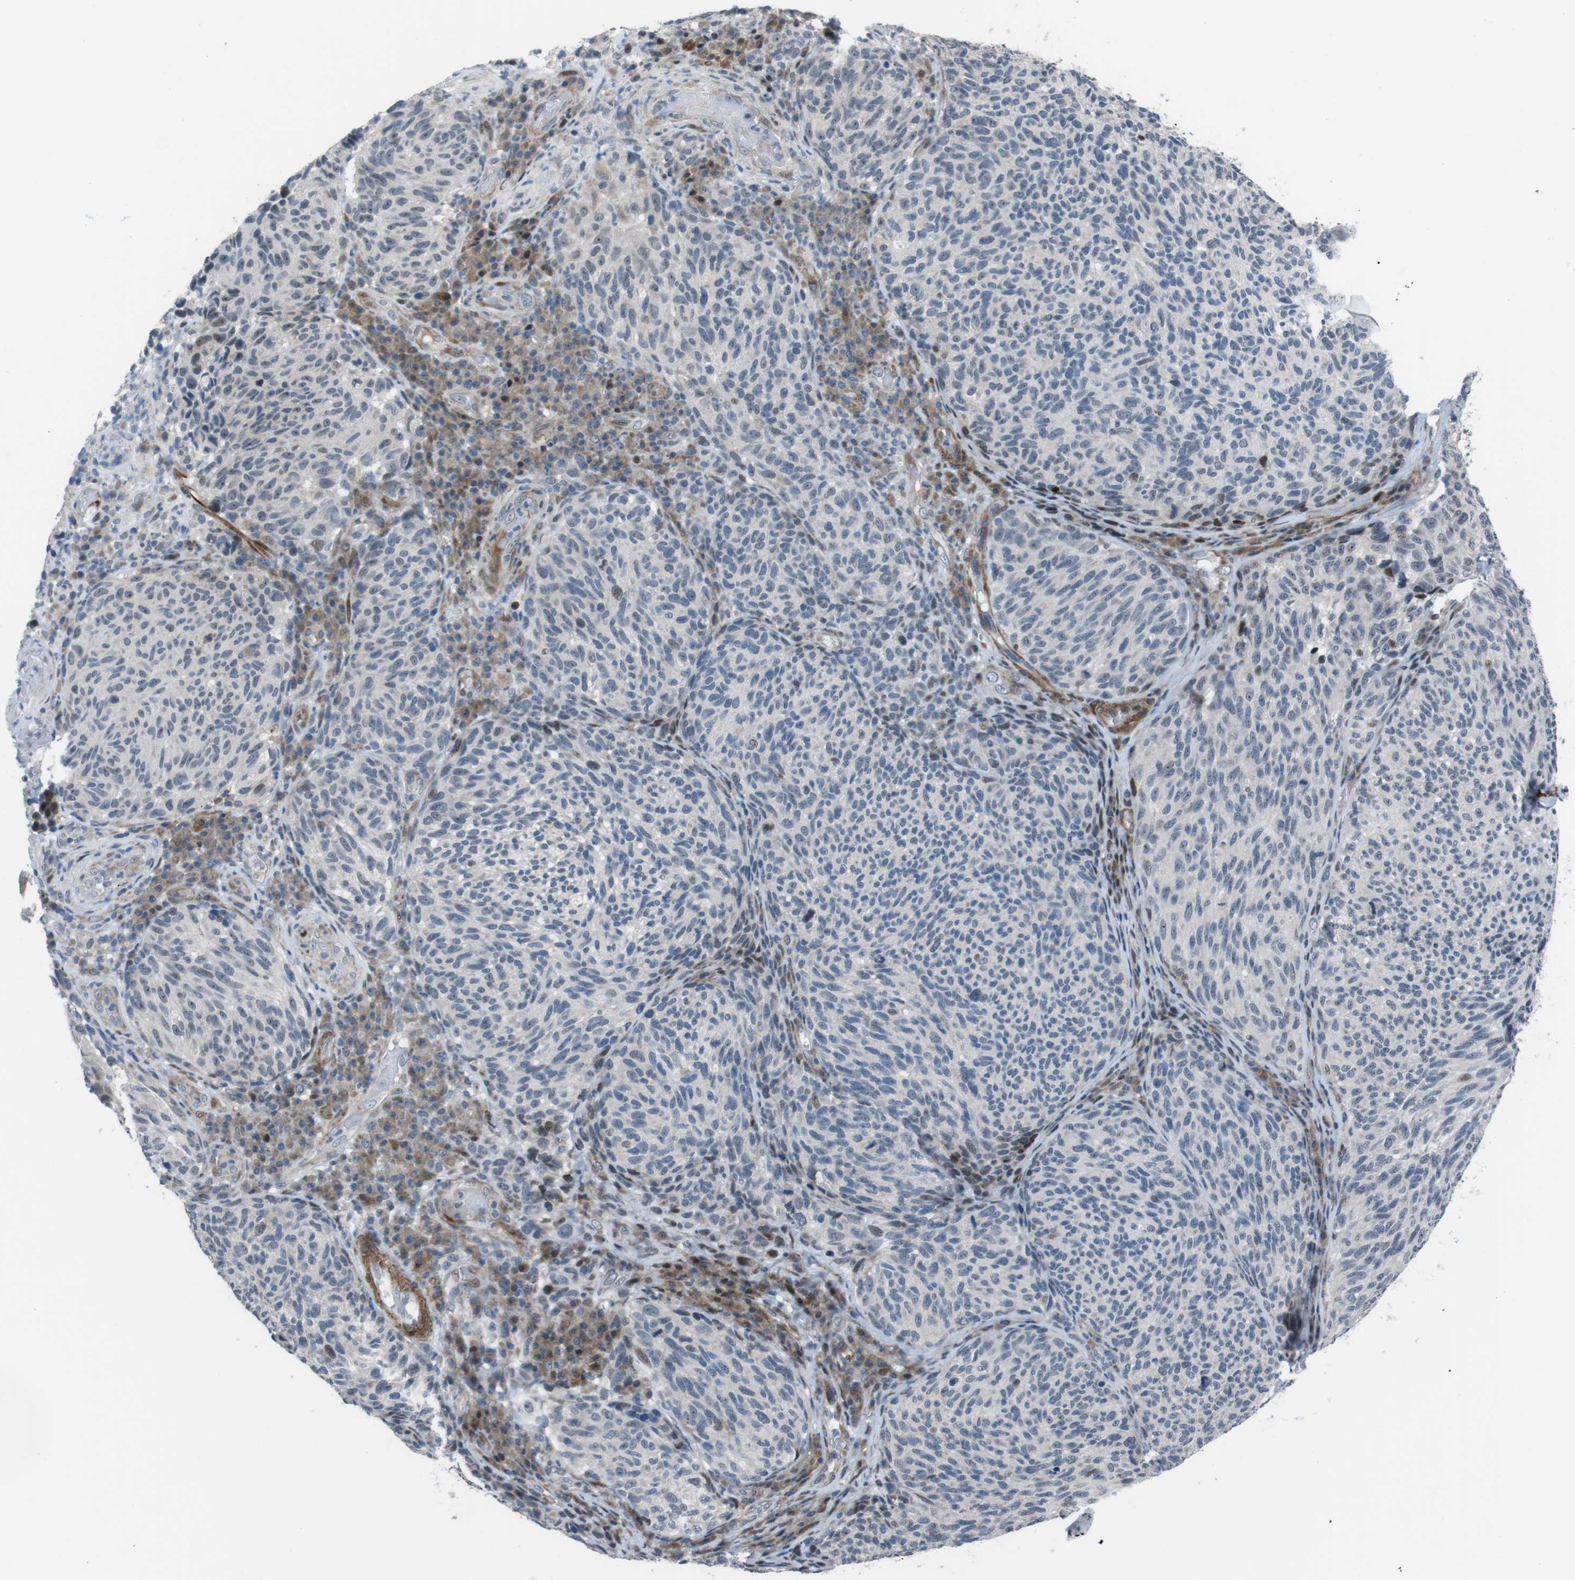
{"staining": {"intensity": "weak", "quantity": "<25%", "location": "nuclear"}, "tissue": "melanoma", "cell_type": "Tumor cells", "image_type": "cancer", "snomed": [{"axis": "morphology", "description": "Malignant melanoma, NOS"}, {"axis": "topography", "description": "Skin"}], "caption": "Image shows no significant protein positivity in tumor cells of melanoma. The staining is performed using DAB (3,3'-diaminobenzidine) brown chromogen with nuclei counter-stained in using hematoxylin.", "gene": "PBRM1", "patient": {"sex": "female", "age": 73}}